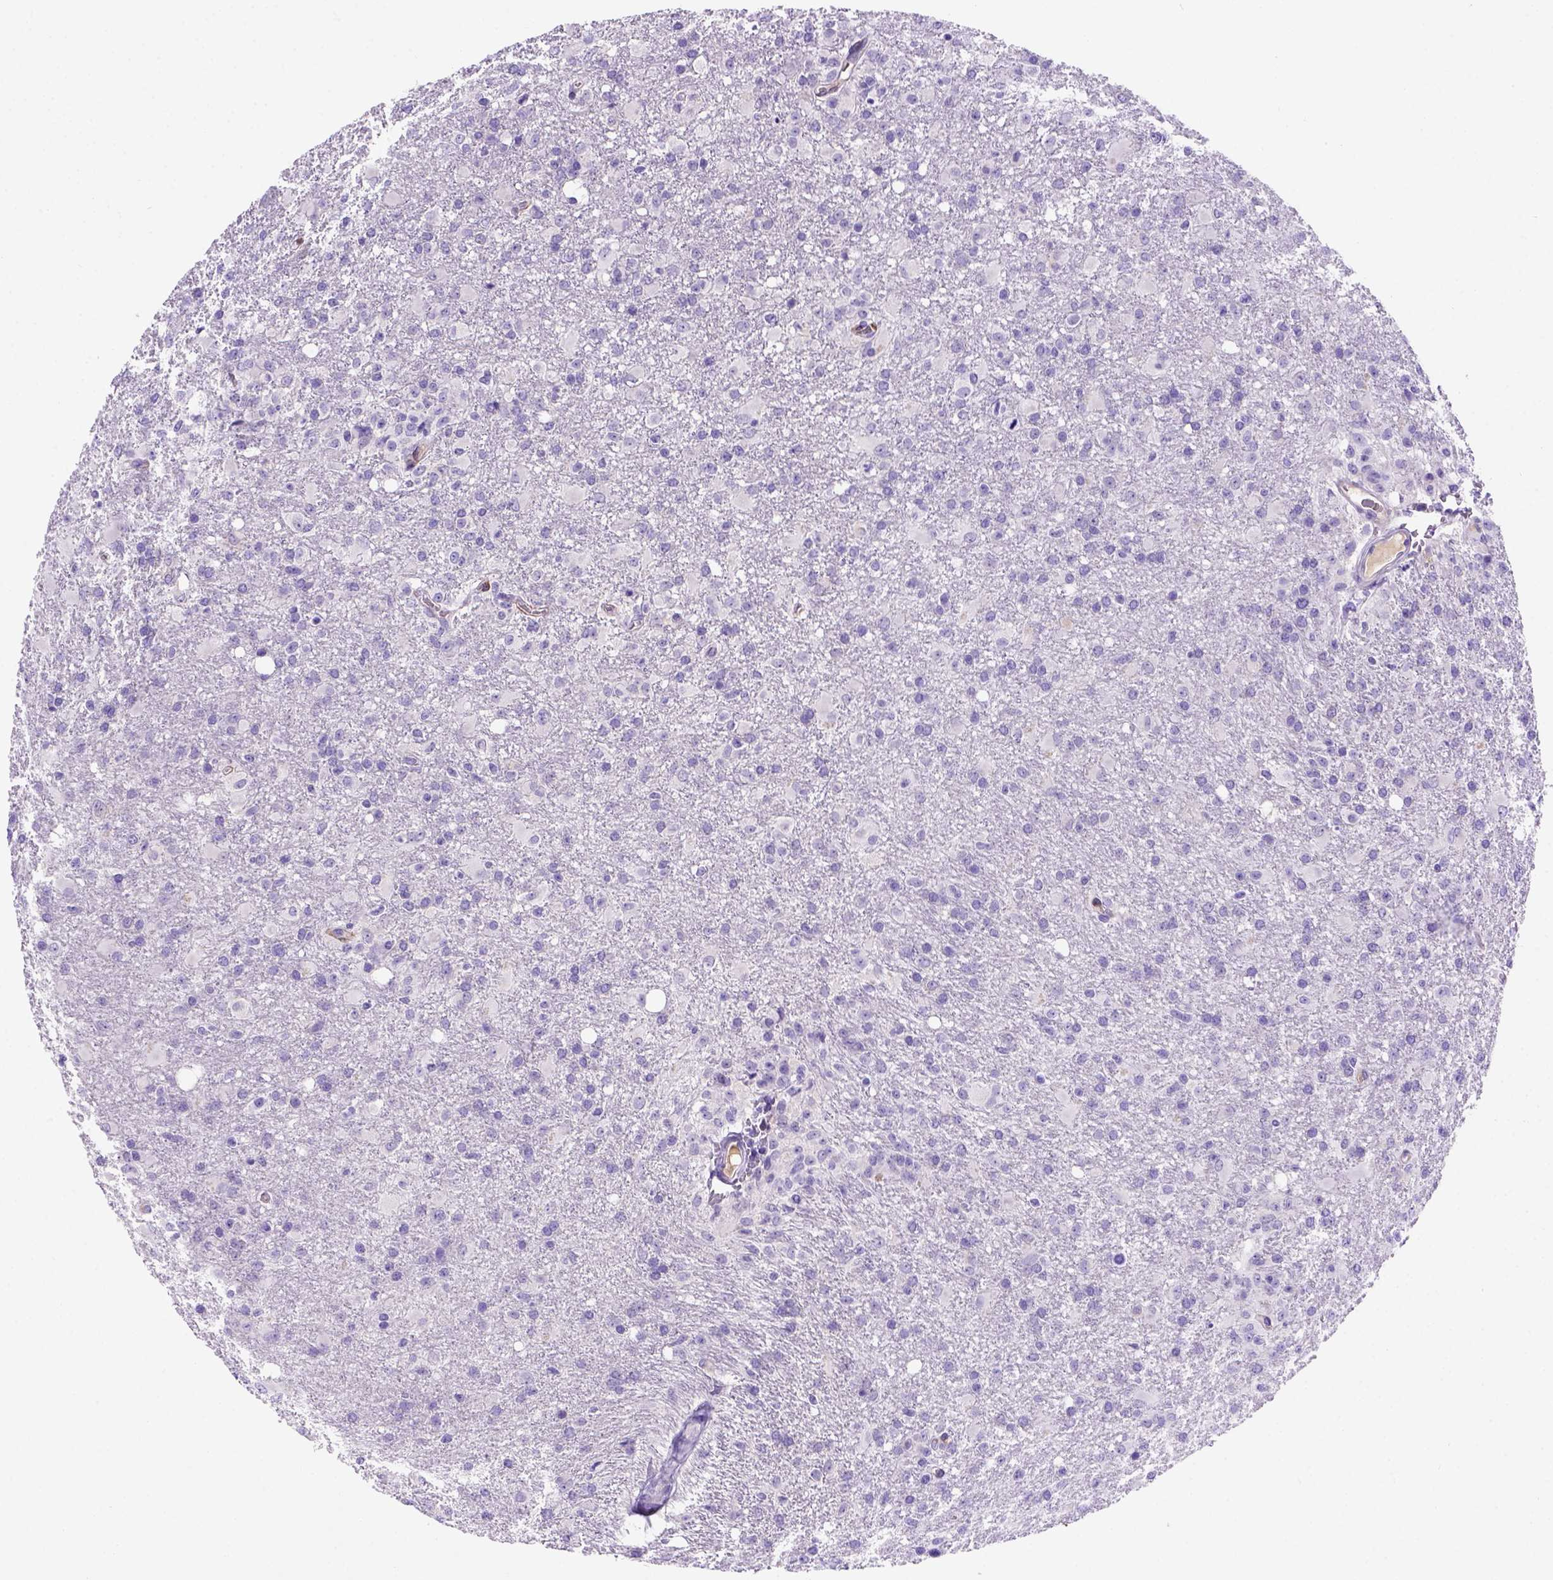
{"staining": {"intensity": "negative", "quantity": "none", "location": "none"}, "tissue": "glioma", "cell_type": "Tumor cells", "image_type": "cancer", "snomed": [{"axis": "morphology", "description": "Glioma, malignant, High grade"}, {"axis": "topography", "description": "Brain"}], "caption": "Glioma stained for a protein using IHC exhibits no expression tumor cells.", "gene": "FAM81B", "patient": {"sex": "male", "age": 68}}